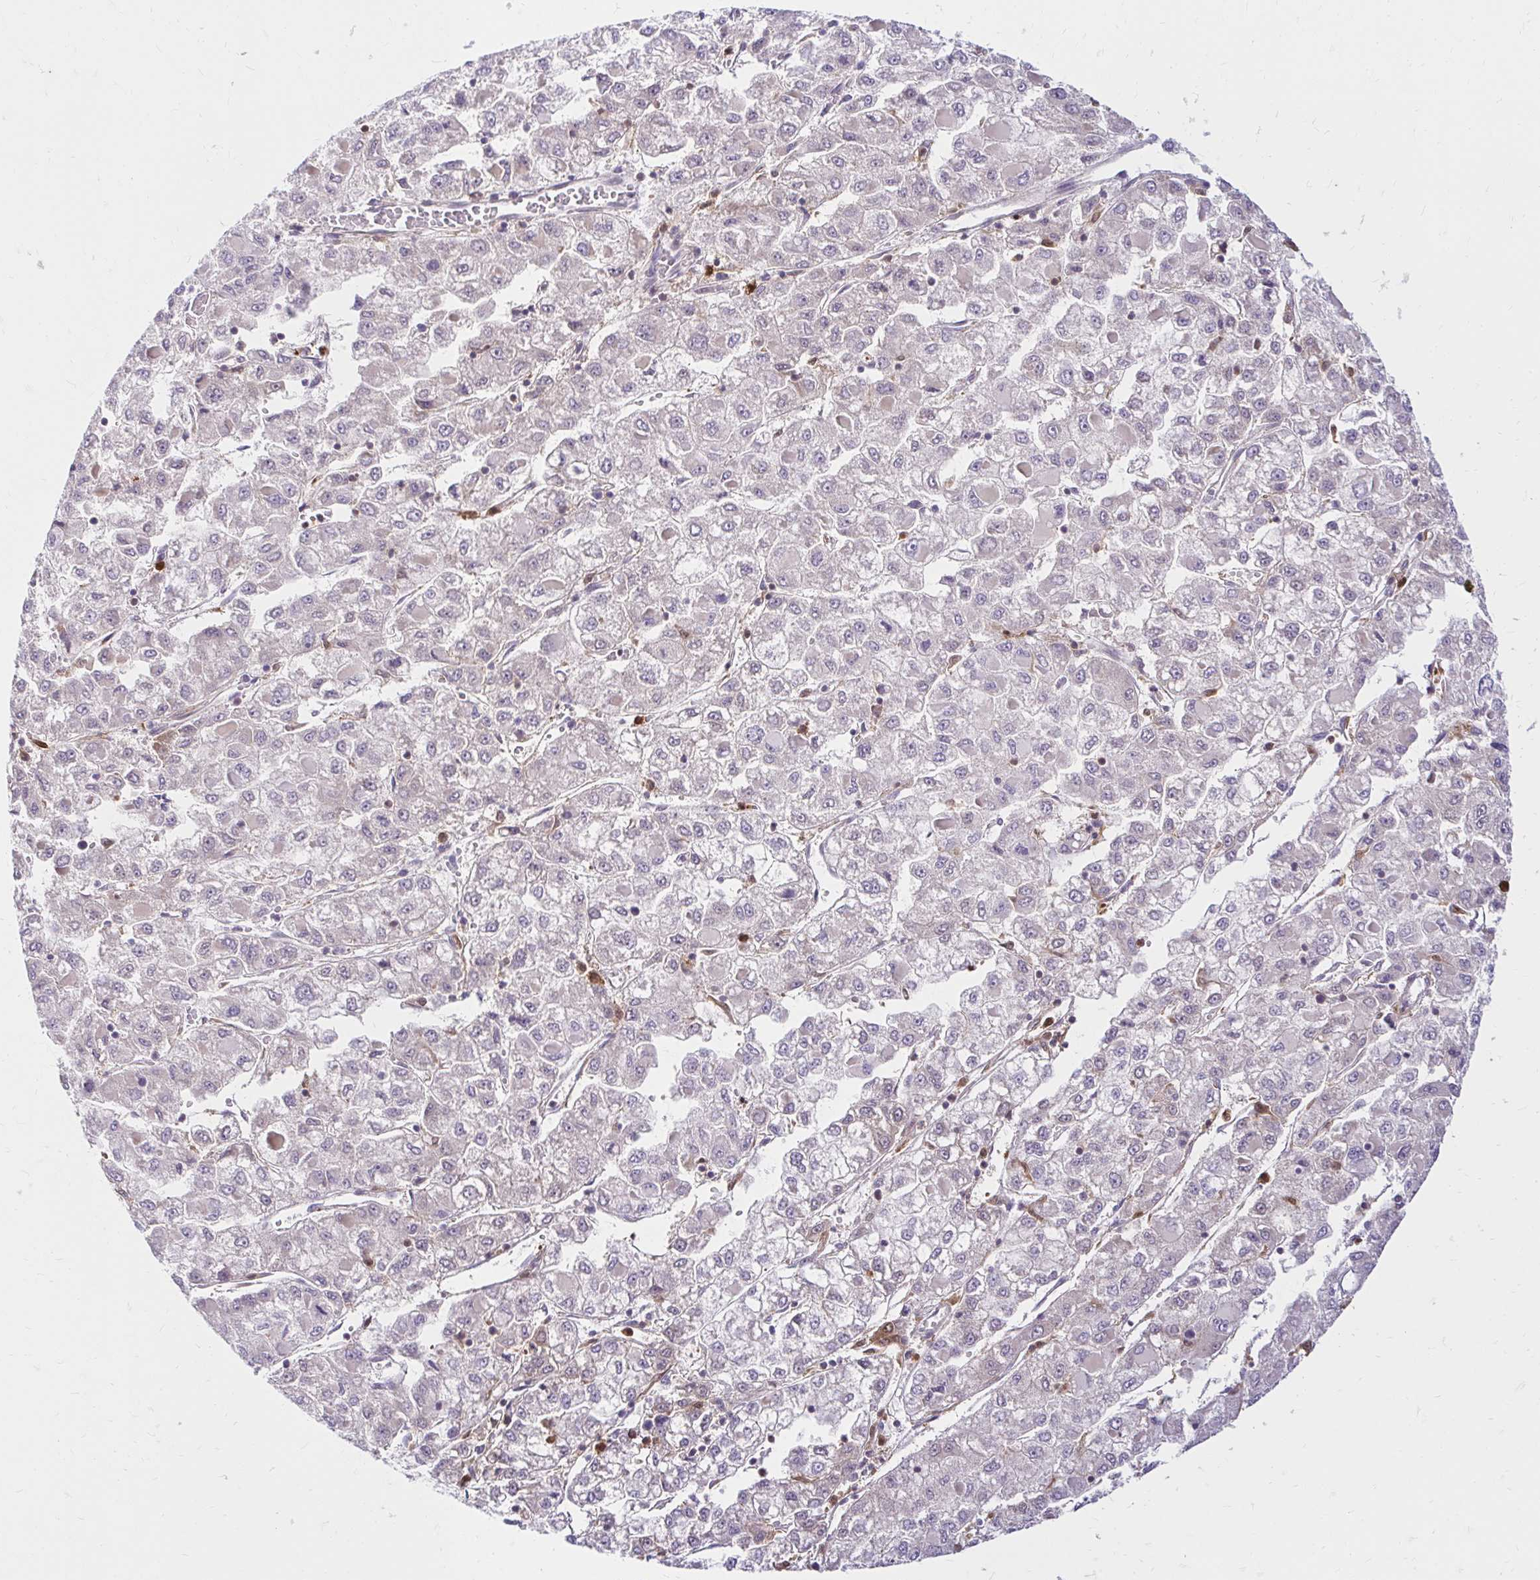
{"staining": {"intensity": "negative", "quantity": "none", "location": "none"}, "tissue": "liver cancer", "cell_type": "Tumor cells", "image_type": "cancer", "snomed": [{"axis": "morphology", "description": "Carcinoma, Hepatocellular, NOS"}, {"axis": "topography", "description": "Liver"}], "caption": "Immunohistochemistry of liver cancer displays no staining in tumor cells.", "gene": "PYCARD", "patient": {"sex": "male", "age": 40}}